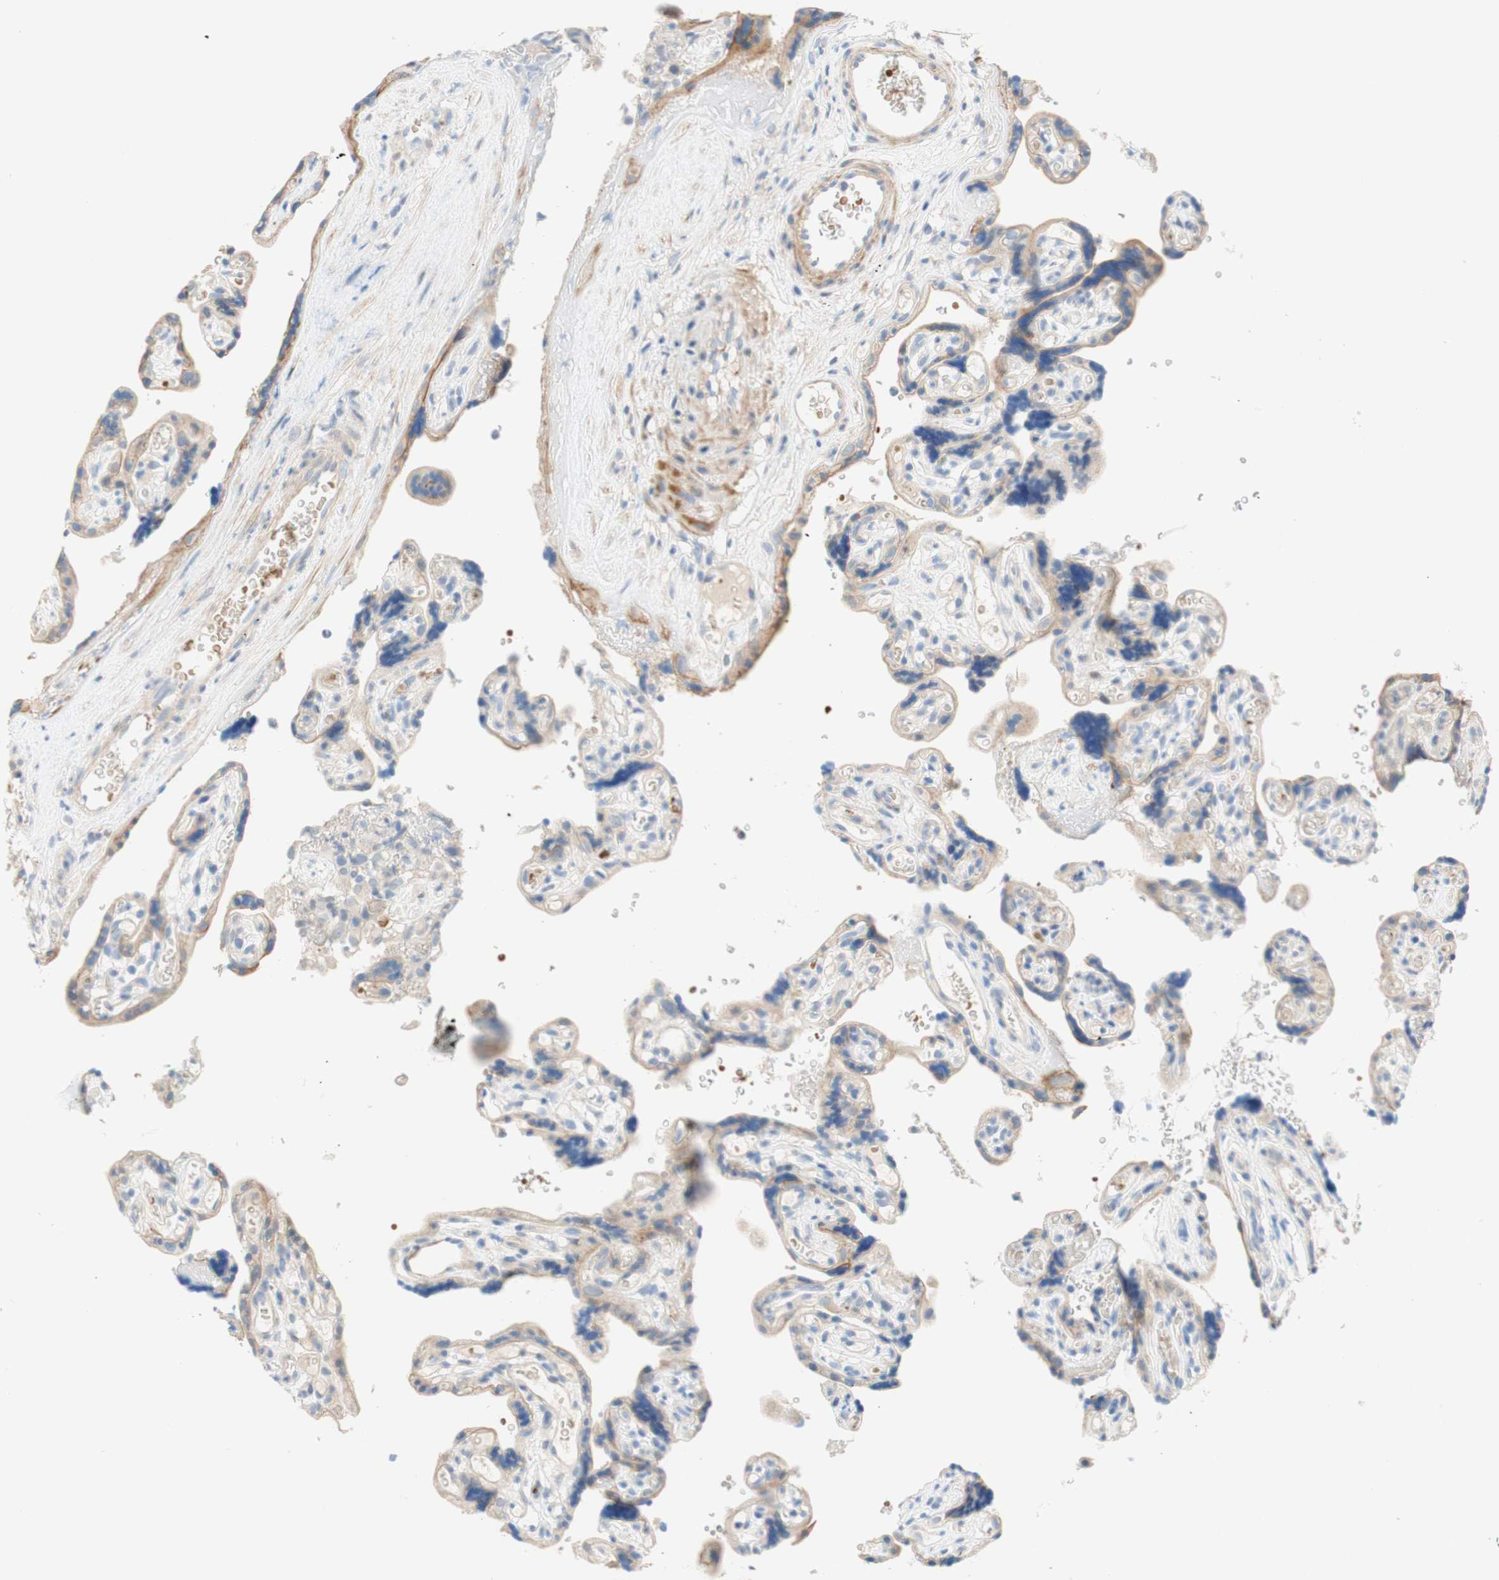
{"staining": {"intensity": "moderate", "quantity": "25%-75%", "location": "cytoplasmic/membranous,nuclear"}, "tissue": "placenta", "cell_type": "Decidual cells", "image_type": "normal", "snomed": [{"axis": "morphology", "description": "Normal tissue, NOS"}, {"axis": "topography", "description": "Placenta"}], "caption": "This image reveals normal placenta stained with IHC to label a protein in brown. The cytoplasmic/membranous,nuclear of decidual cells show moderate positivity for the protein. Nuclei are counter-stained blue.", "gene": "ENTREP2", "patient": {"sex": "female", "age": 30}}